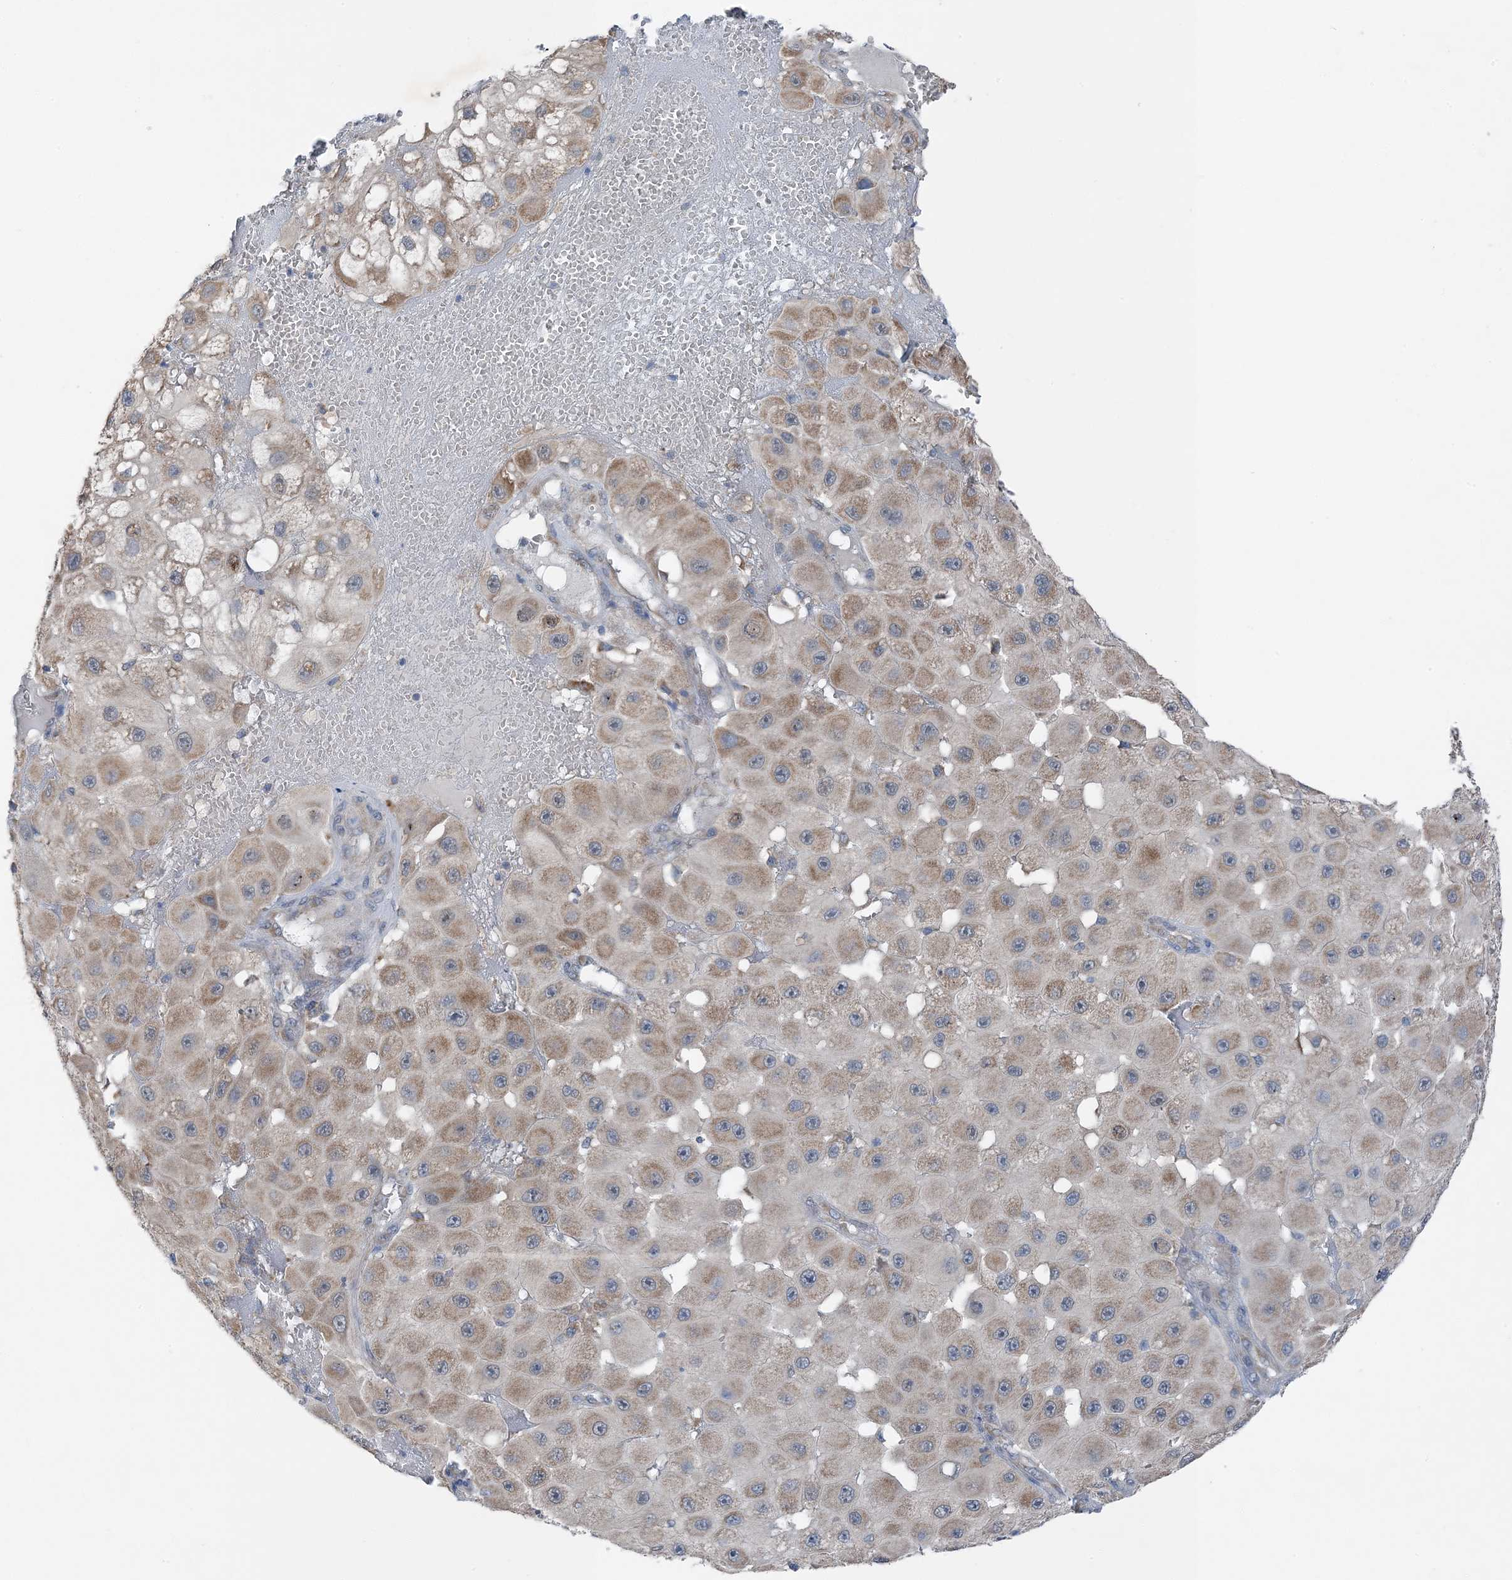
{"staining": {"intensity": "moderate", "quantity": "<25%", "location": "cytoplasmic/membranous"}, "tissue": "melanoma", "cell_type": "Tumor cells", "image_type": "cancer", "snomed": [{"axis": "morphology", "description": "Malignant melanoma, NOS"}, {"axis": "topography", "description": "Skin"}], "caption": "A low amount of moderate cytoplasmic/membranous staining is identified in about <25% of tumor cells in malignant melanoma tissue.", "gene": "DHX30", "patient": {"sex": "female", "age": 81}}